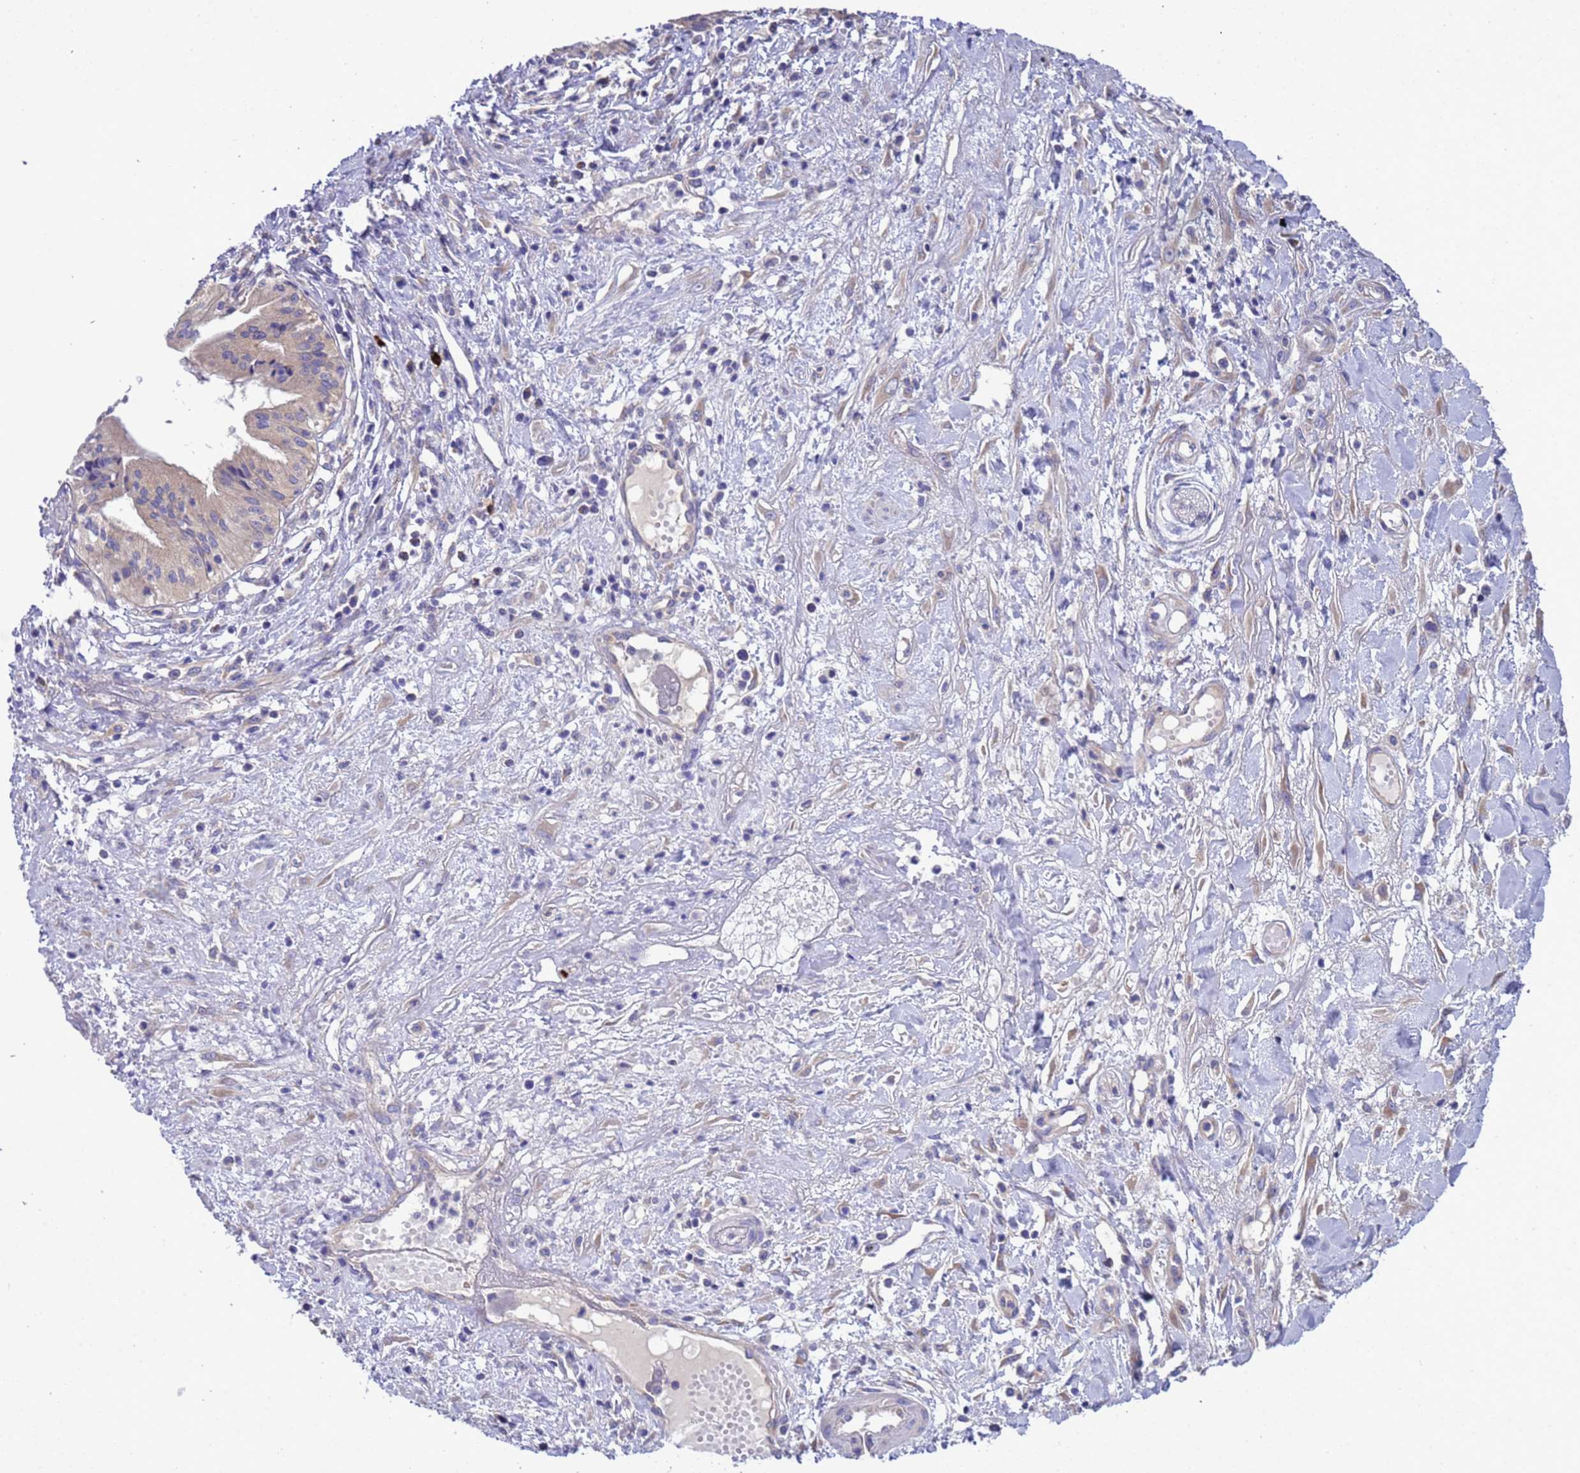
{"staining": {"intensity": "weak", "quantity": "<25%", "location": "cytoplasmic/membranous"}, "tissue": "pancreatic cancer", "cell_type": "Tumor cells", "image_type": "cancer", "snomed": [{"axis": "morphology", "description": "Adenocarcinoma, NOS"}, {"axis": "topography", "description": "Pancreas"}], "caption": "Immunohistochemistry (IHC) histopathology image of neoplastic tissue: human pancreatic cancer stained with DAB exhibits no significant protein expression in tumor cells.", "gene": "RC3H2", "patient": {"sex": "female", "age": 50}}